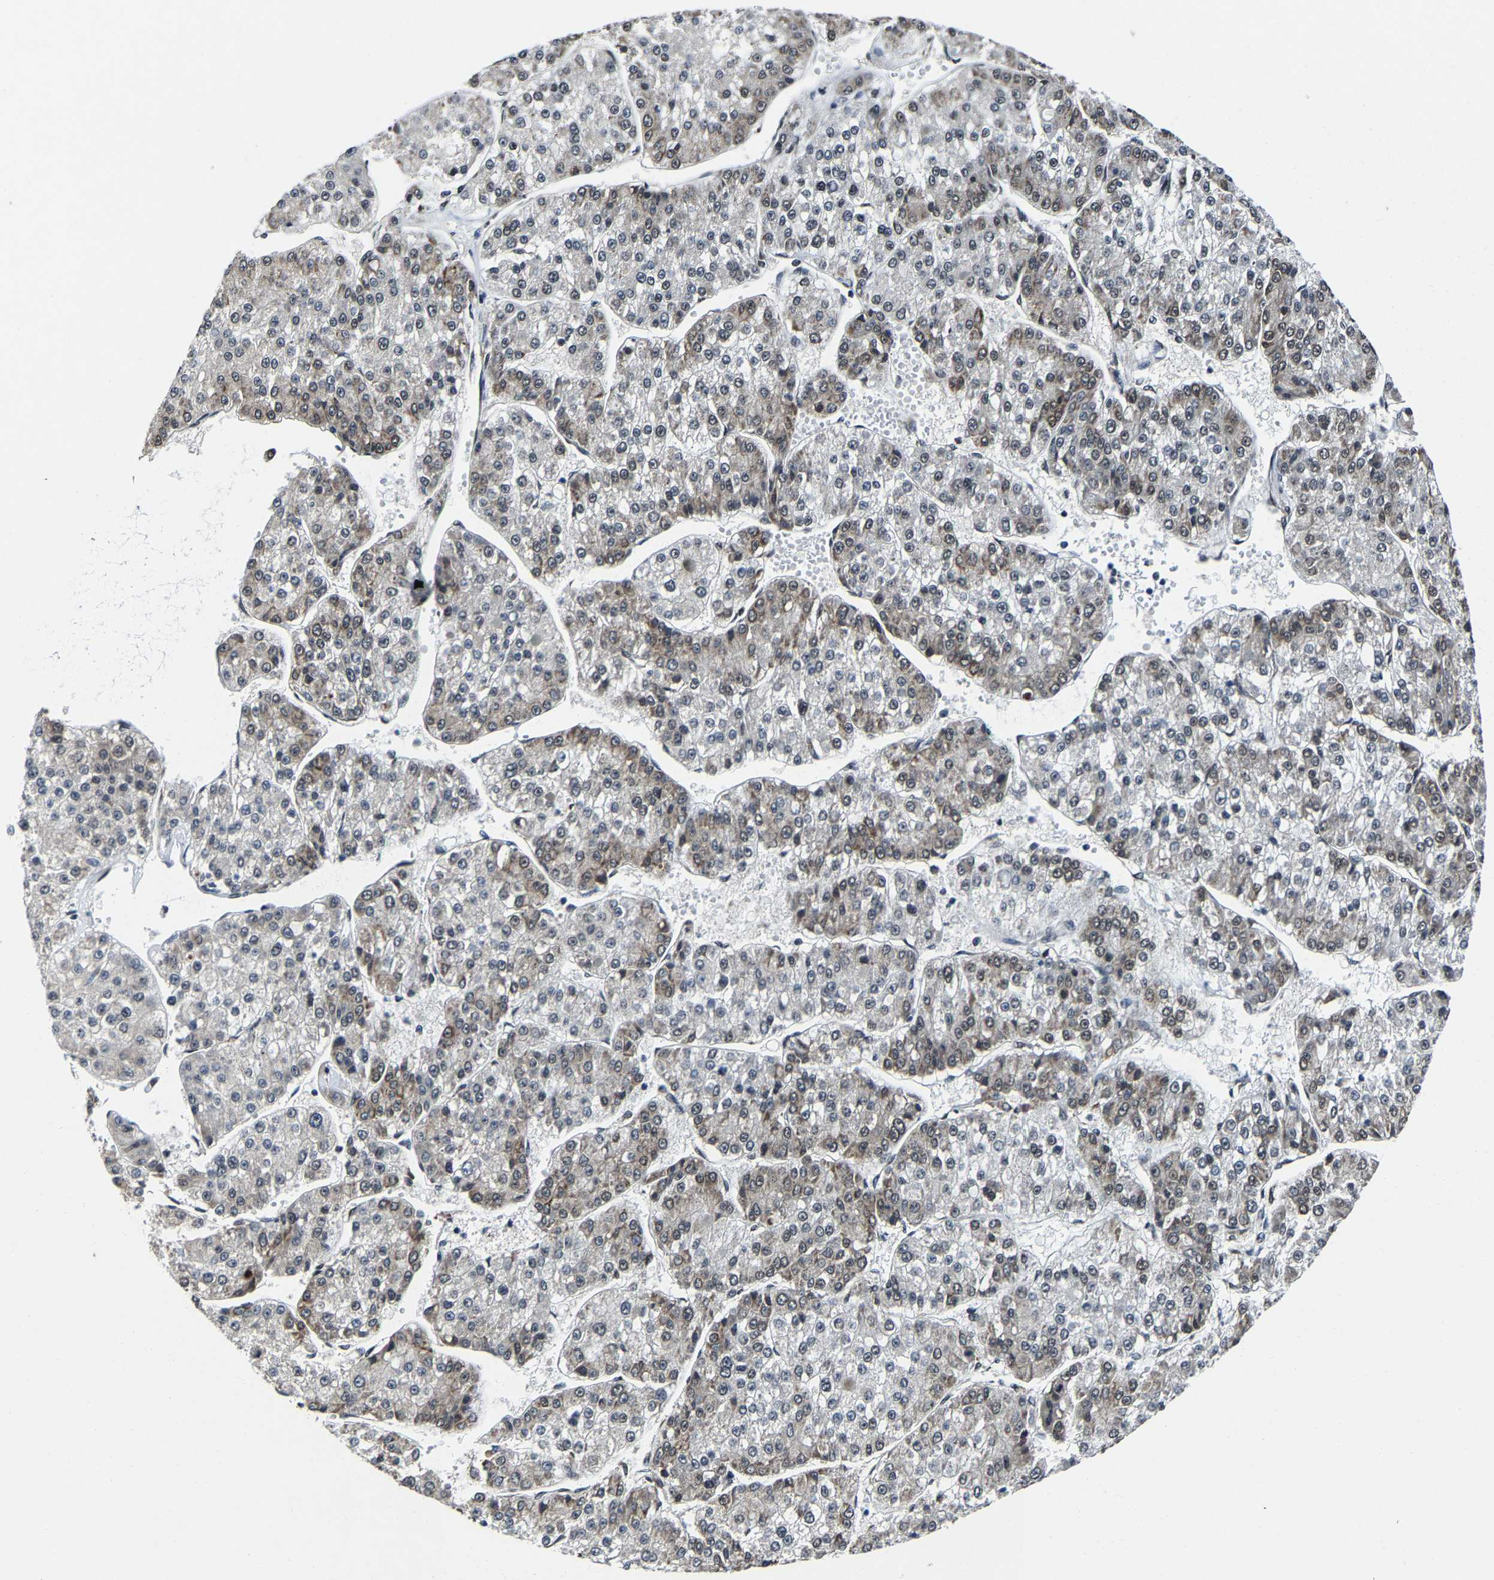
{"staining": {"intensity": "moderate", "quantity": "<25%", "location": "nuclear"}, "tissue": "liver cancer", "cell_type": "Tumor cells", "image_type": "cancer", "snomed": [{"axis": "morphology", "description": "Carcinoma, Hepatocellular, NOS"}, {"axis": "topography", "description": "Liver"}], "caption": "Moderate nuclear expression for a protein is appreciated in approximately <25% of tumor cells of hepatocellular carcinoma (liver) using immunohistochemistry.", "gene": "METTL1", "patient": {"sex": "female", "age": 73}}